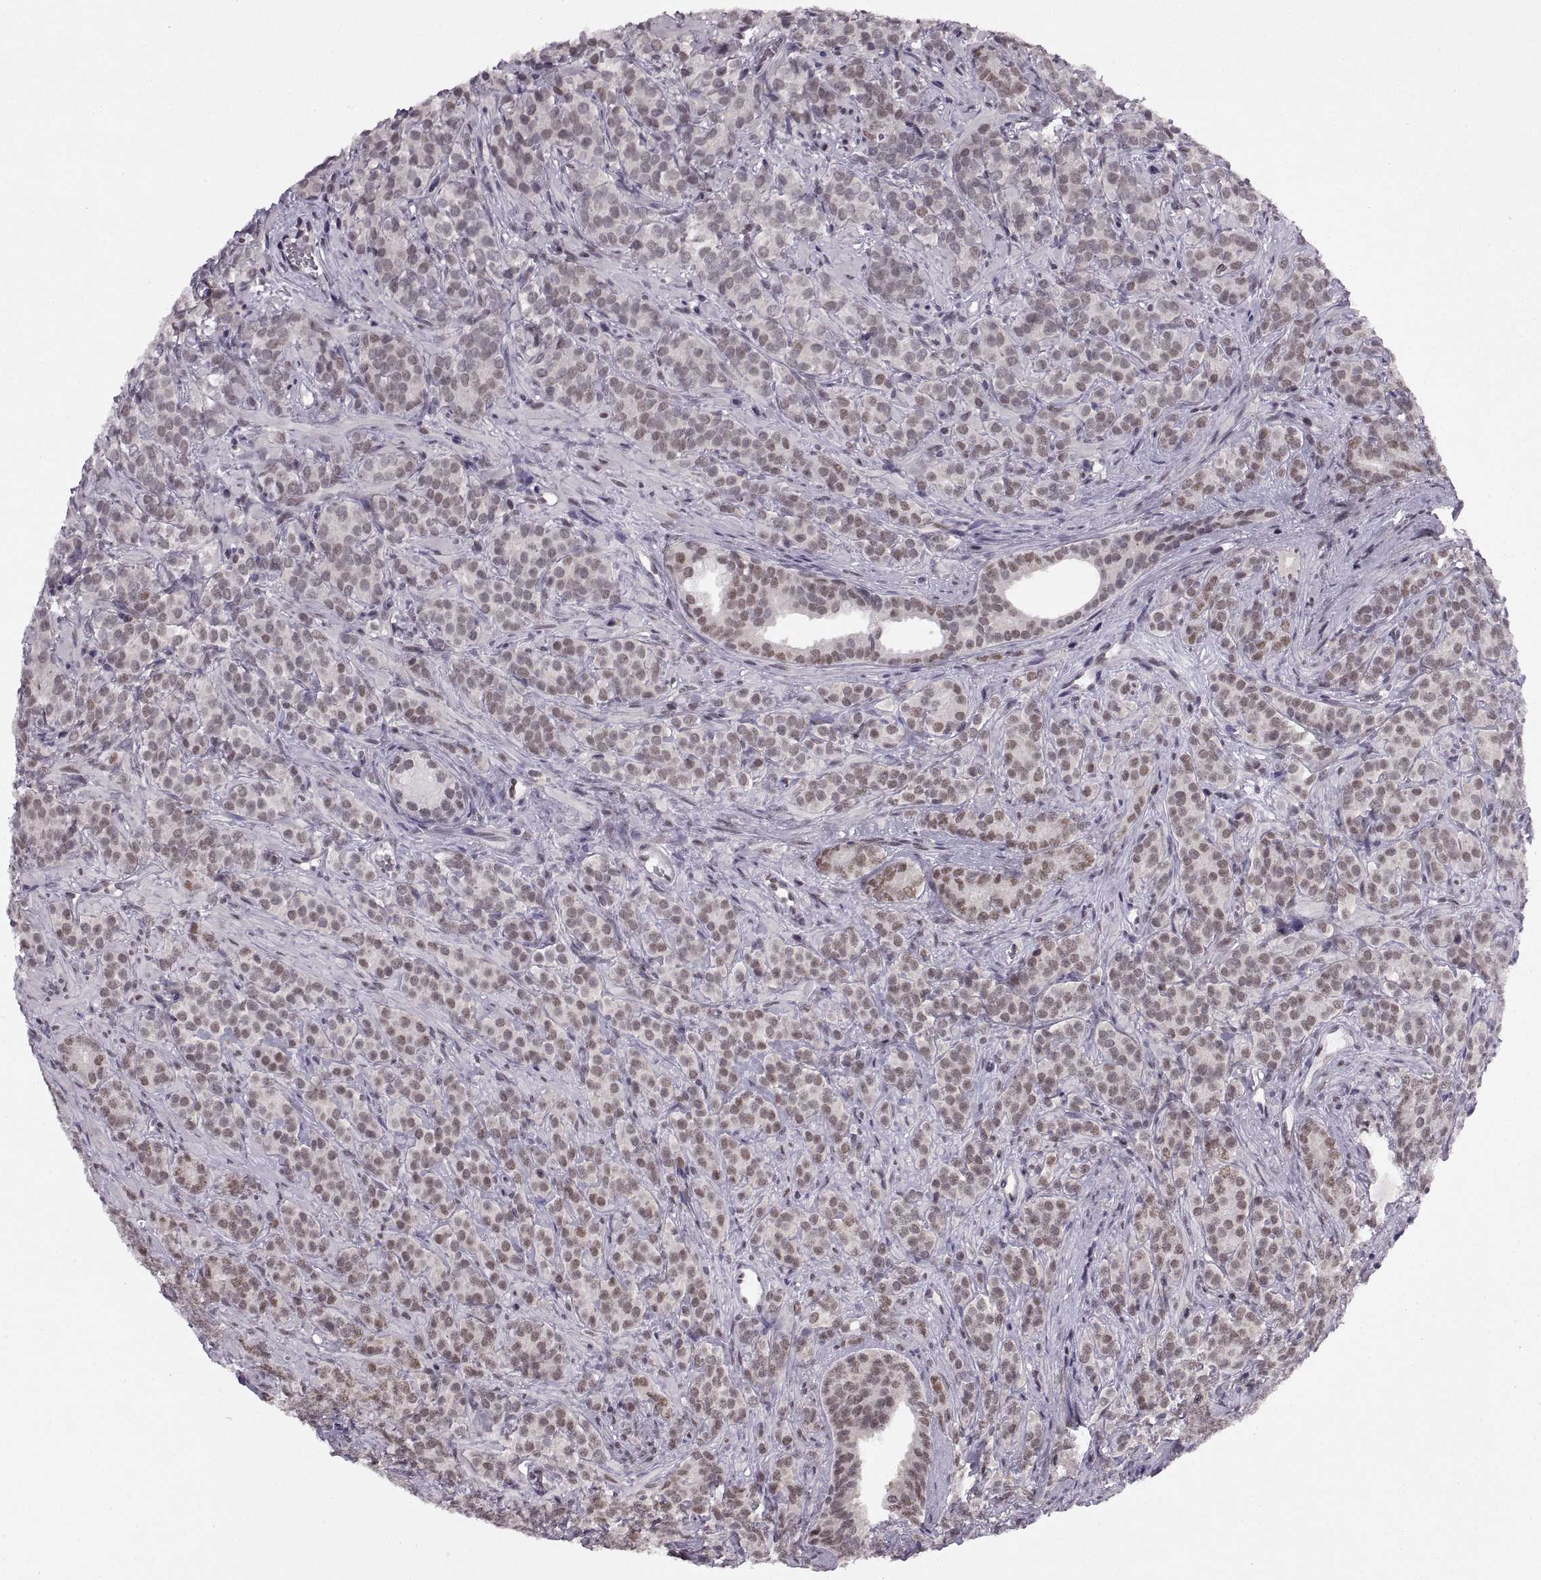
{"staining": {"intensity": "moderate", "quantity": "<25%", "location": "nuclear"}, "tissue": "prostate cancer", "cell_type": "Tumor cells", "image_type": "cancer", "snomed": [{"axis": "morphology", "description": "Adenocarcinoma, High grade"}, {"axis": "topography", "description": "Prostate"}], "caption": "High-power microscopy captured an immunohistochemistry photomicrograph of prostate cancer (adenocarcinoma (high-grade)), revealing moderate nuclear staining in approximately <25% of tumor cells.", "gene": "INTS3", "patient": {"sex": "male", "age": 84}}